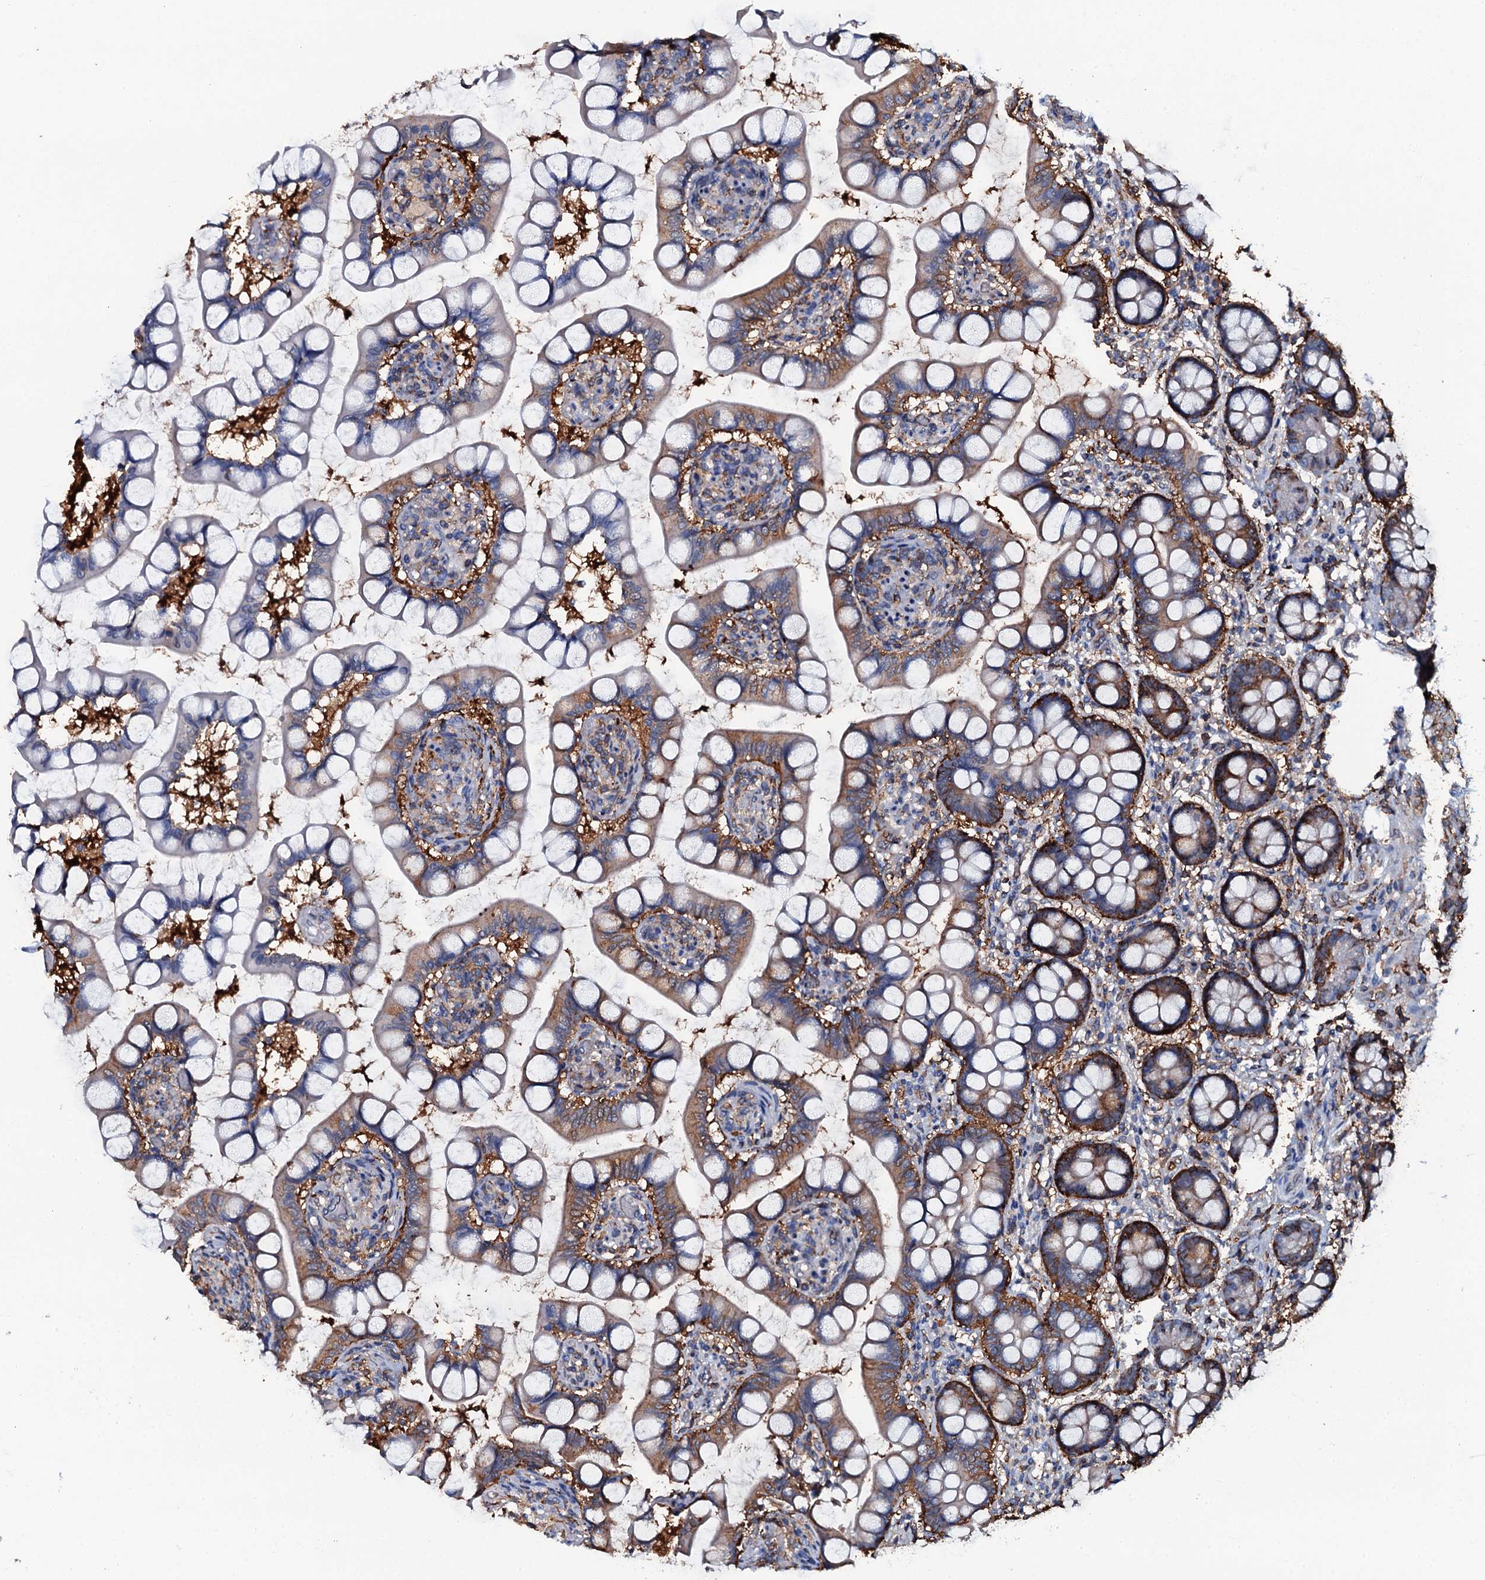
{"staining": {"intensity": "moderate", "quantity": ">75%", "location": "cytoplasmic/membranous"}, "tissue": "small intestine", "cell_type": "Glandular cells", "image_type": "normal", "snomed": [{"axis": "morphology", "description": "Normal tissue, NOS"}, {"axis": "topography", "description": "Small intestine"}], "caption": "Normal small intestine displays moderate cytoplasmic/membranous positivity in approximately >75% of glandular cells, visualized by immunohistochemistry.", "gene": "MS4A4E", "patient": {"sex": "male", "age": 52}}